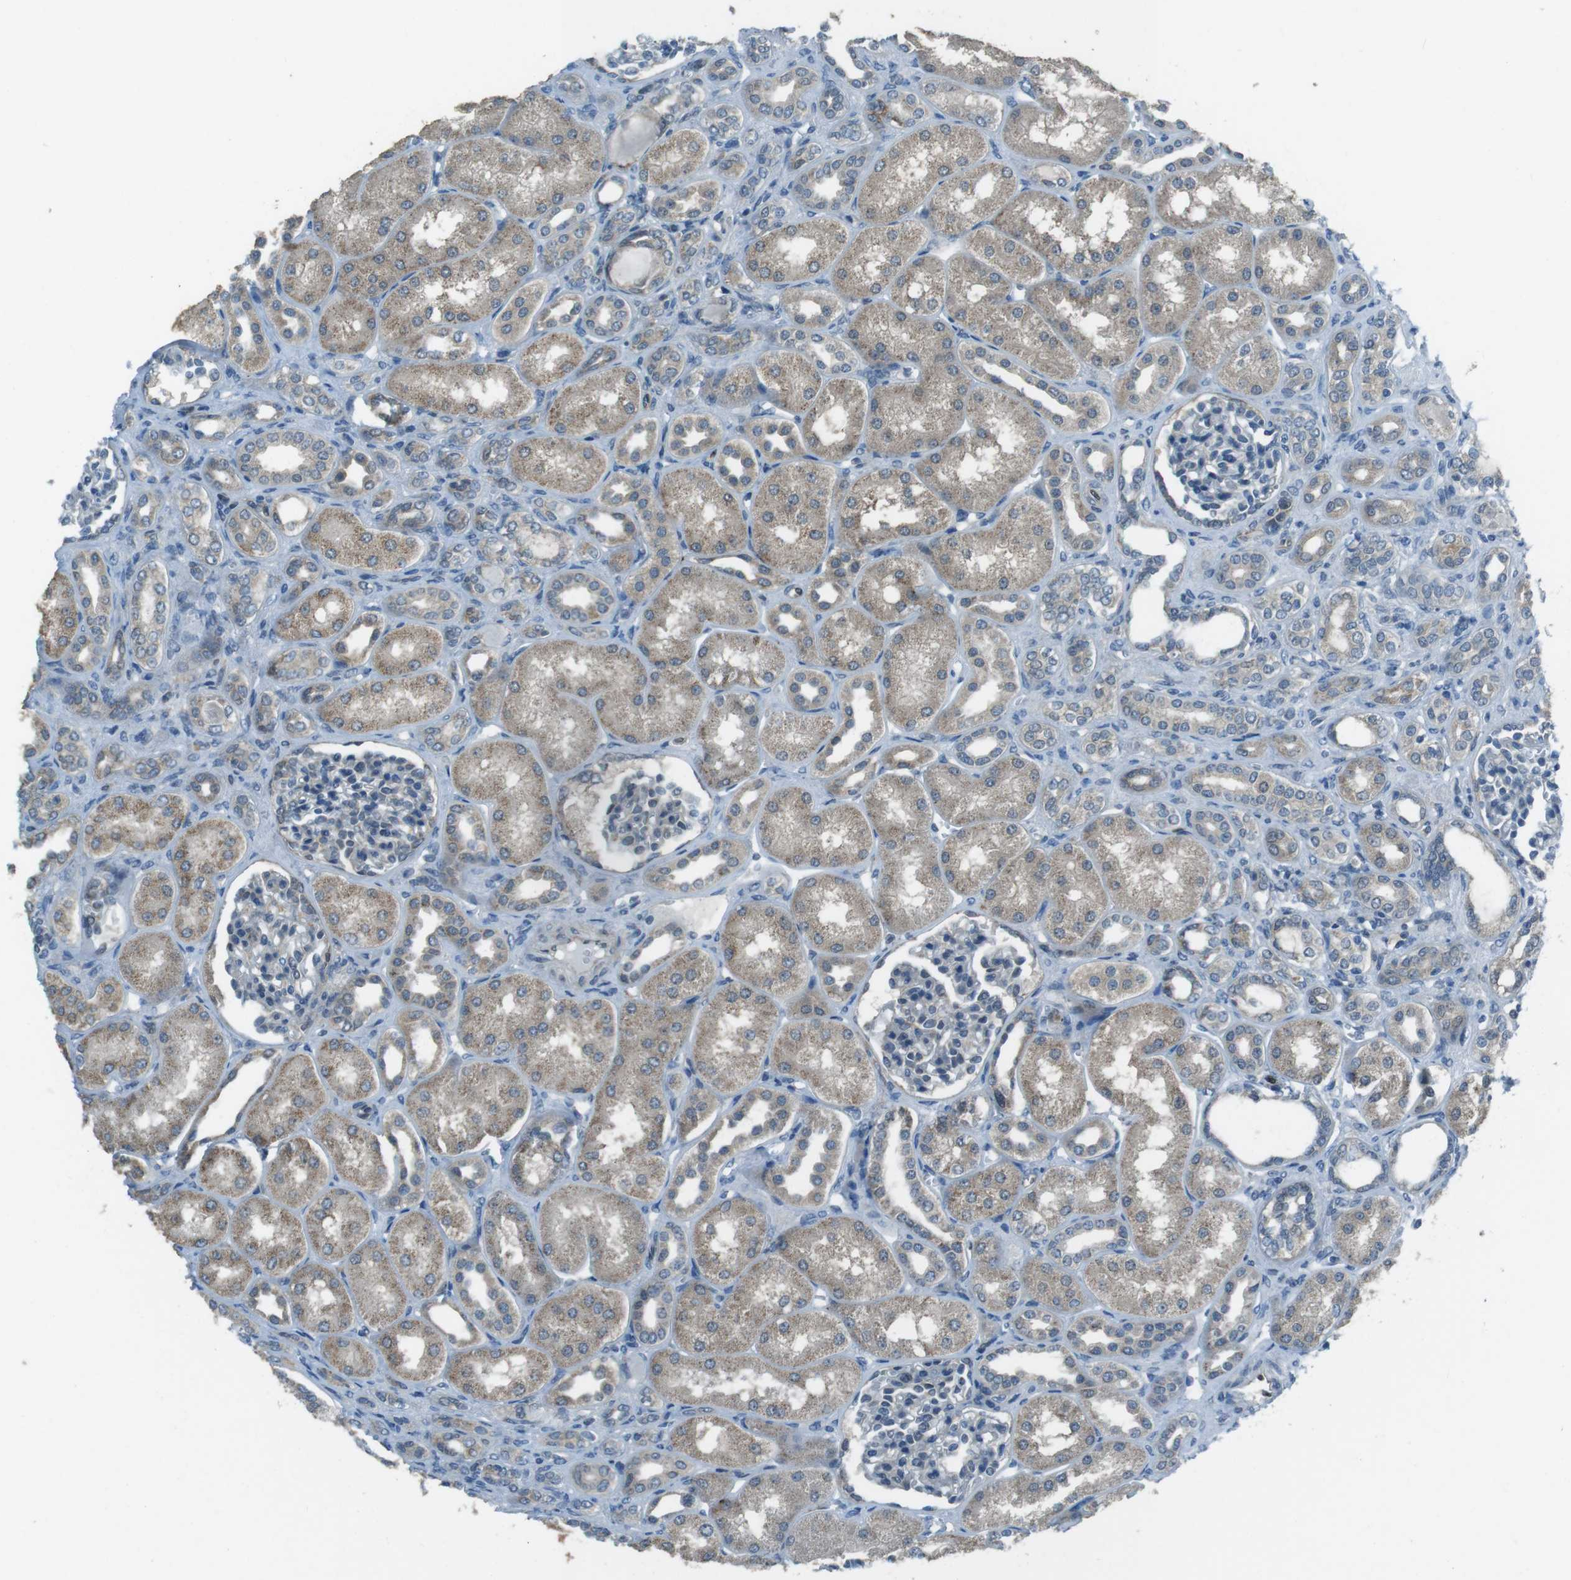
{"staining": {"intensity": "moderate", "quantity": "<25%", "location": "cytoplasmic/membranous"}, "tissue": "kidney", "cell_type": "Cells in glomeruli", "image_type": "normal", "snomed": [{"axis": "morphology", "description": "Normal tissue, NOS"}, {"axis": "topography", "description": "Kidney"}], "caption": "Immunohistochemical staining of normal human kidney displays moderate cytoplasmic/membranous protein staining in approximately <25% of cells in glomeruli.", "gene": "MFAP3", "patient": {"sex": "male", "age": 7}}